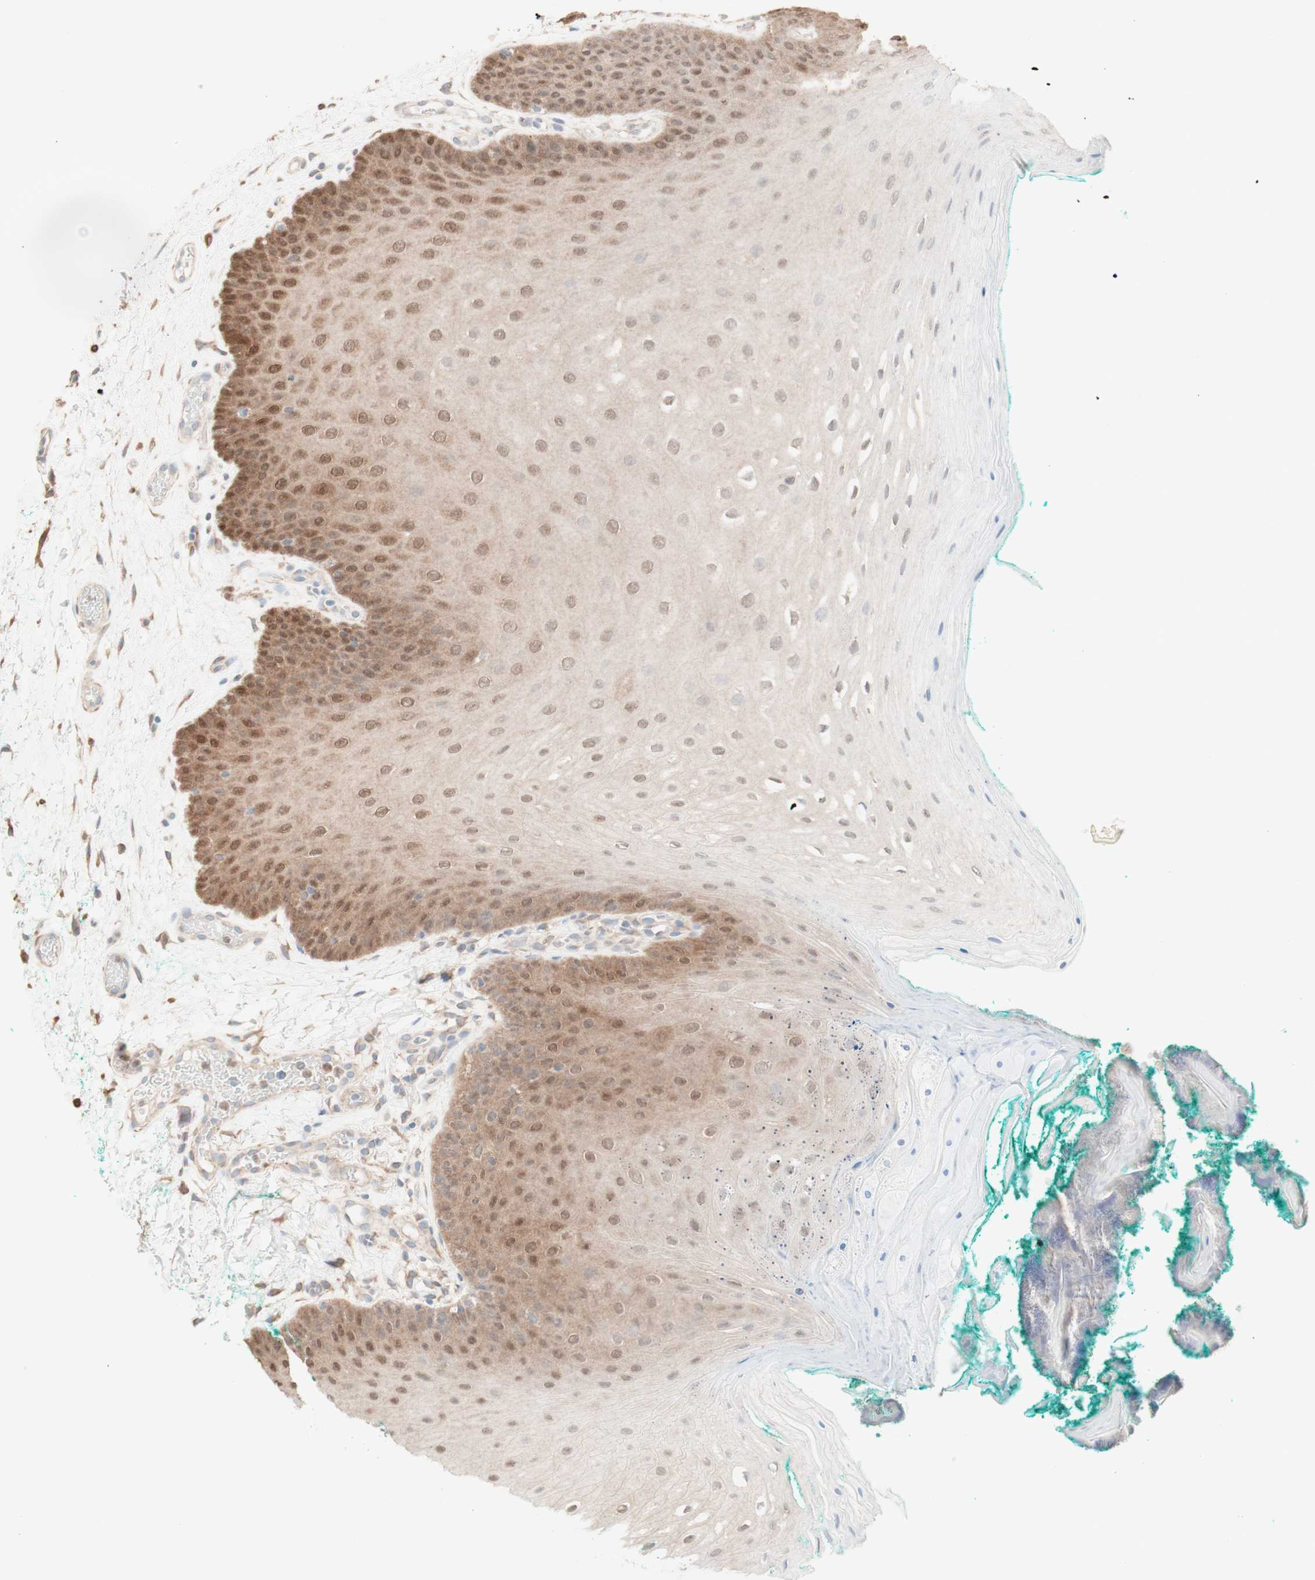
{"staining": {"intensity": "moderate", "quantity": "25%-75%", "location": "nuclear"}, "tissue": "oral mucosa", "cell_type": "Squamous epithelial cells", "image_type": "normal", "snomed": [{"axis": "morphology", "description": "Normal tissue, NOS"}, {"axis": "topography", "description": "Skeletal muscle"}, {"axis": "topography", "description": "Oral tissue"}], "caption": "A medium amount of moderate nuclear positivity is identified in approximately 25%-75% of squamous epithelial cells in unremarkable oral mucosa. (DAB (3,3'-diaminobenzidine) IHC with brightfield microscopy, high magnification).", "gene": "COMT", "patient": {"sex": "male", "age": 58}}